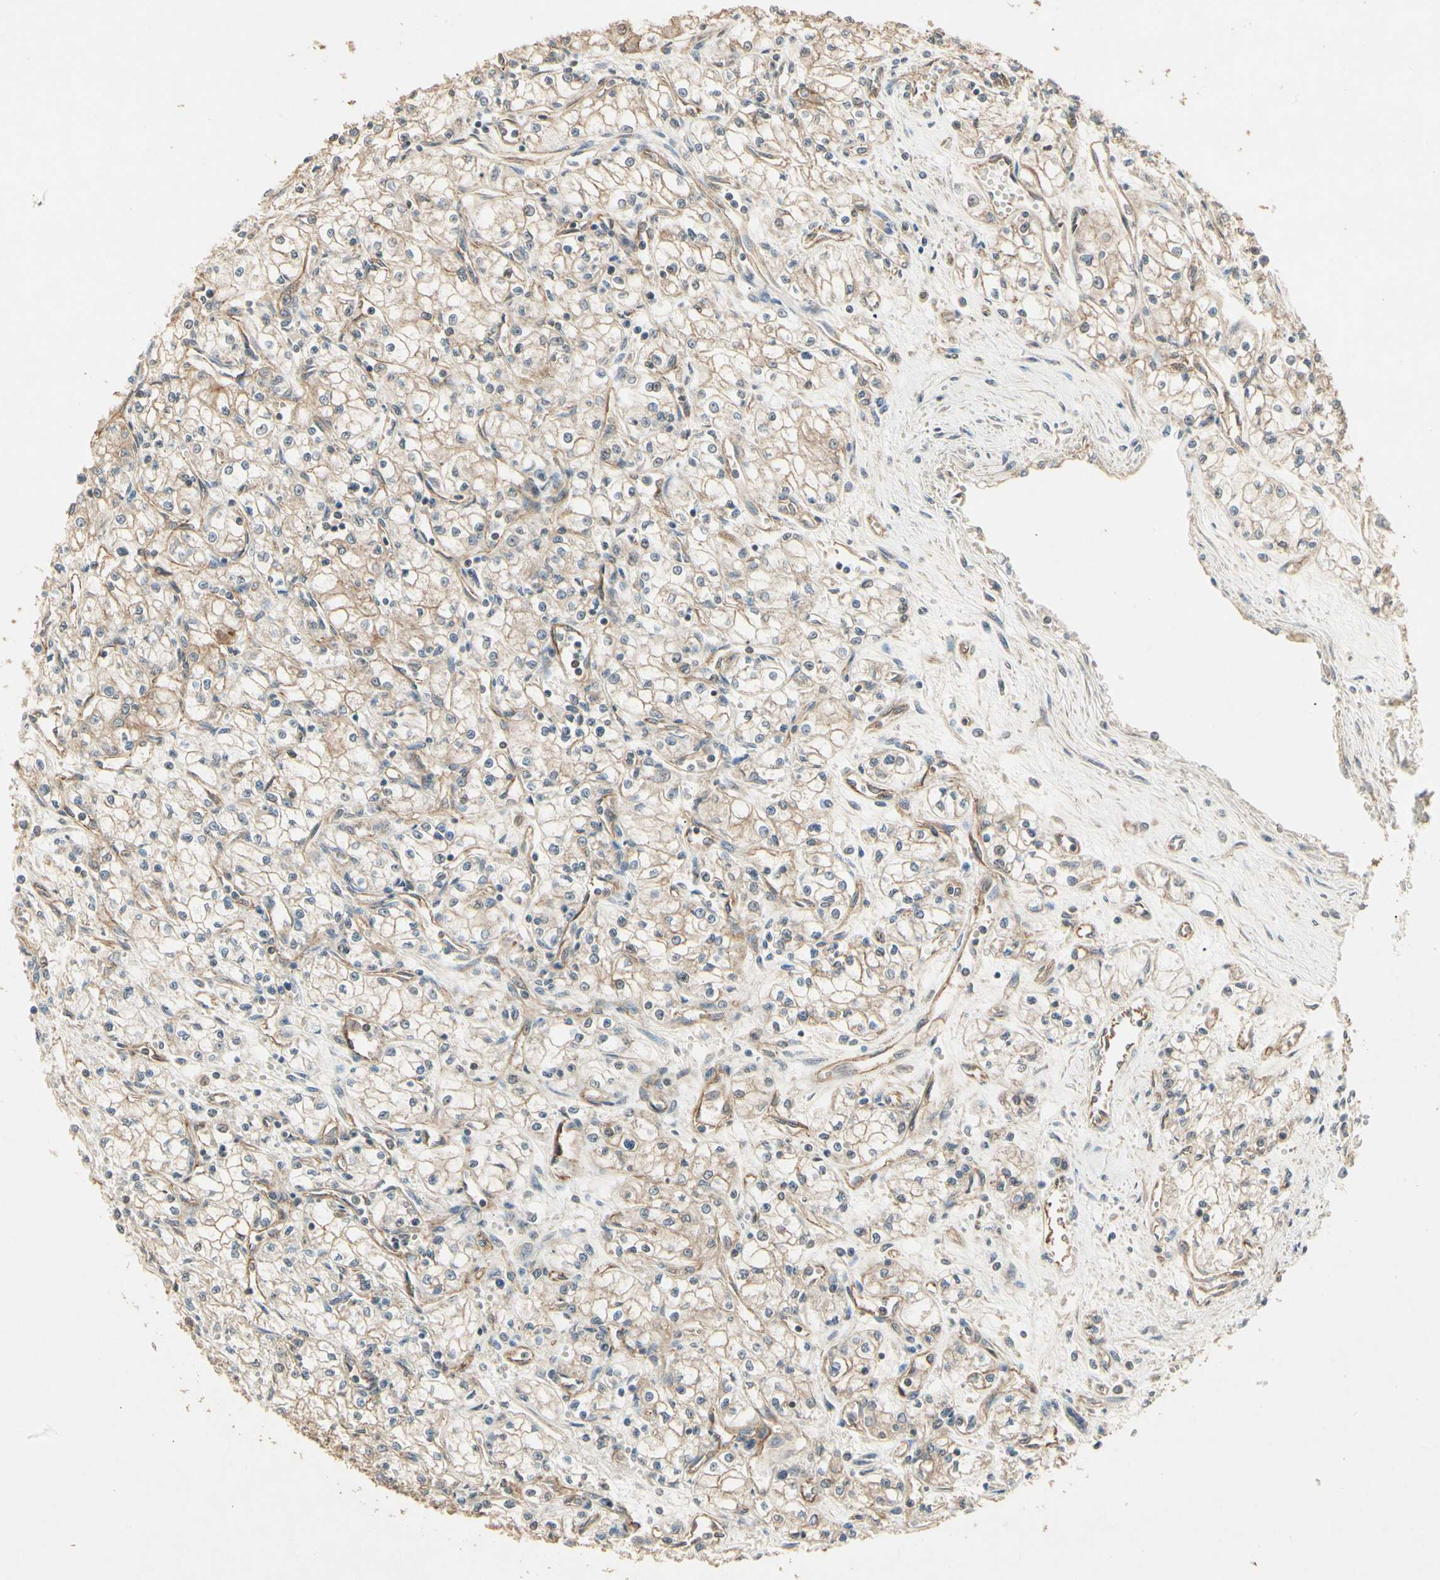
{"staining": {"intensity": "weak", "quantity": ">75%", "location": "cytoplasmic/membranous"}, "tissue": "renal cancer", "cell_type": "Tumor cells", "image_type": "cancer", "snomed": [{"axis": "morphology", "description": "Normal tissue, NOS"}, {"axis": "morphology", "description": "Adenocarcinoma, NOS"}, {"axis": "topography", "description": "Kidney"}], "caption": "Immunohistochemical staining of human renal cancer (adenocarcinoma) reveals weak cytoplasmic/membranous protein positivity in approximately >75% of tumor cells.", "gene": "RNF180", "patient": {"sex": "male", "age": 59}}